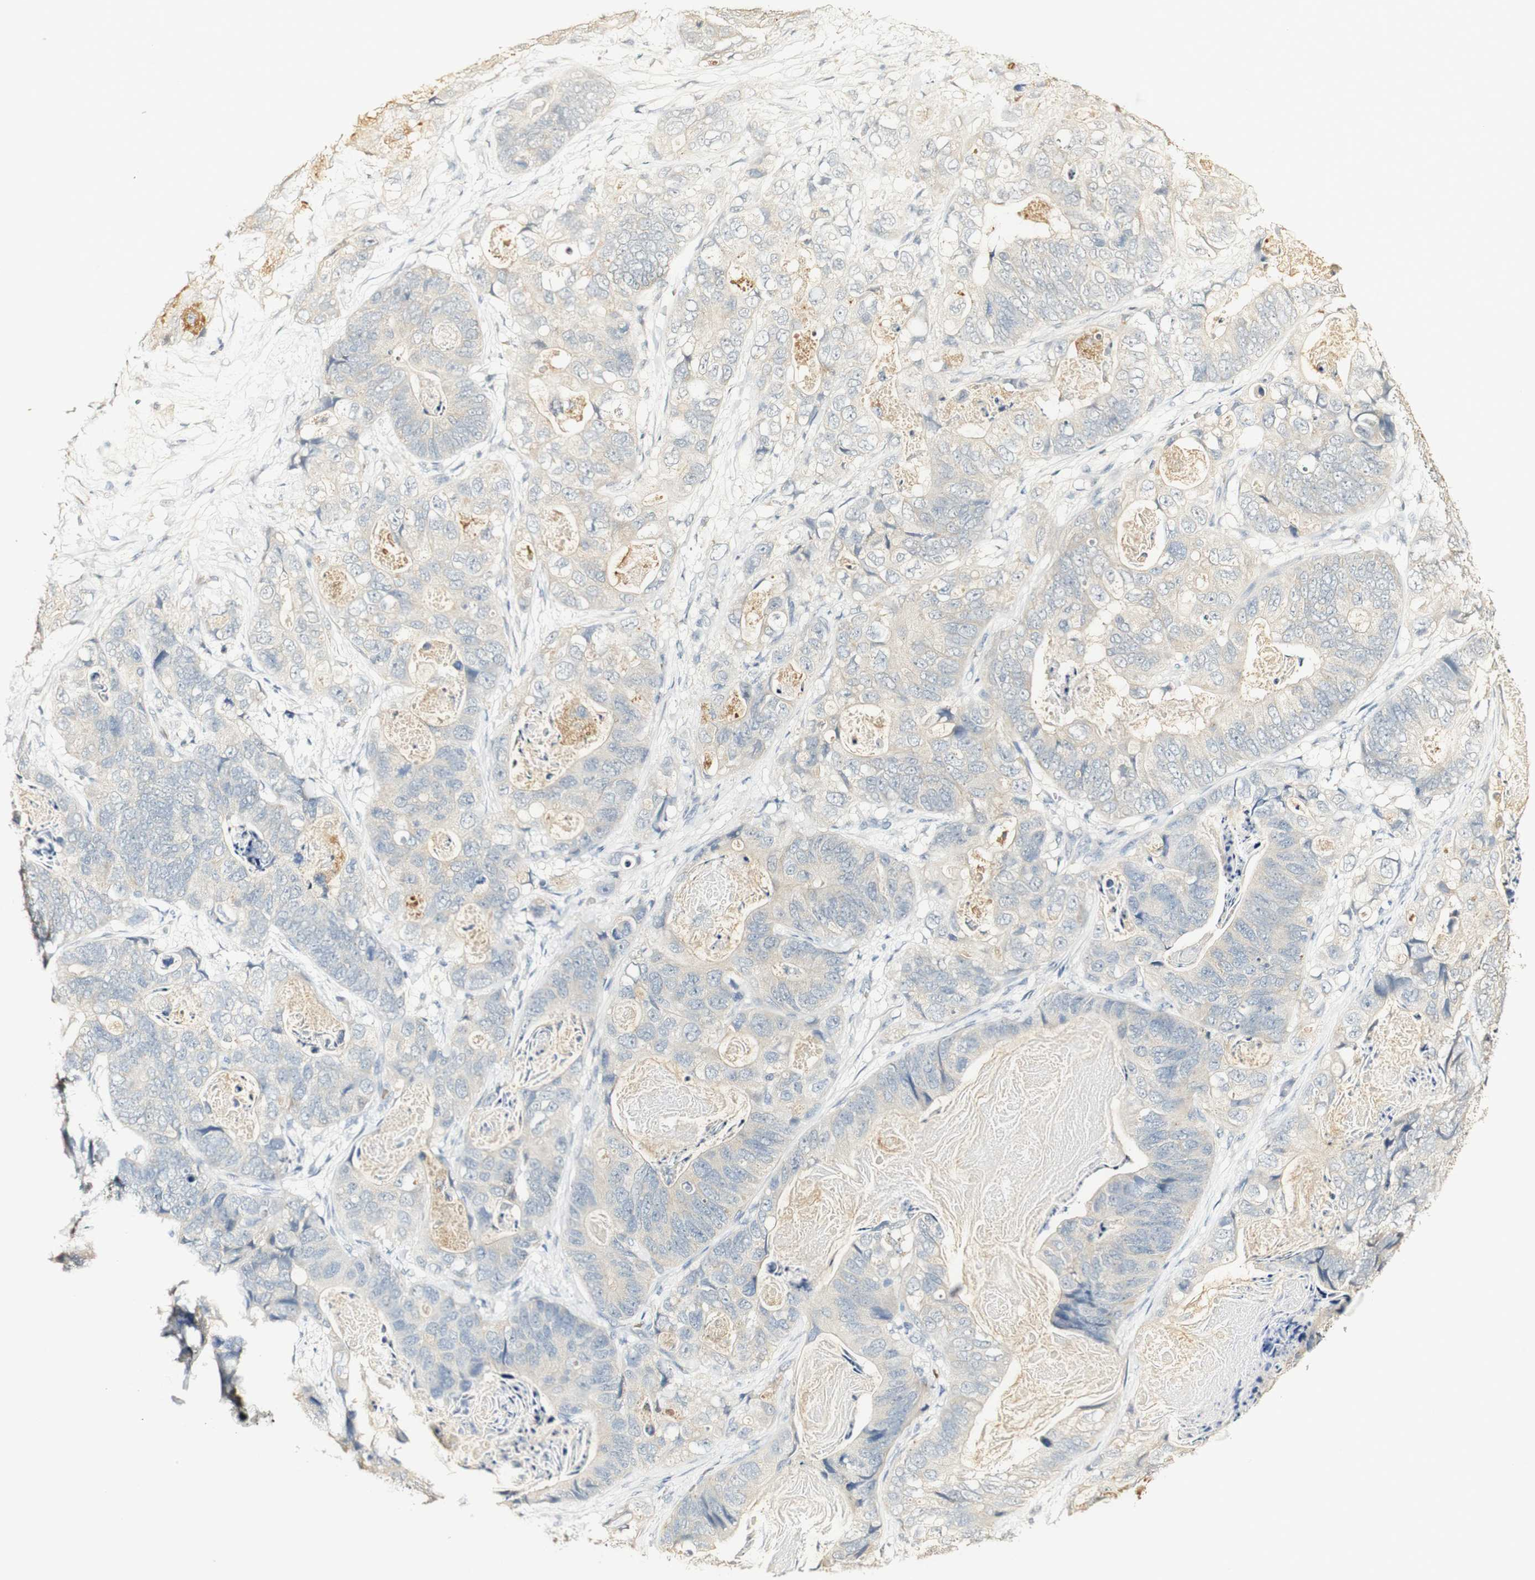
{"staining": {"intensity": "weak", "quantity": "<25%", "location": "cytoplasmic/membranous"}, "tissue": "stomach cancer", "cell_type": "Tumor cells", "image_type": "cancer", "snomed": [{"axis": "morphology", "description": "Adenocarcinoma, NOS"}, {"axis": "topography", "description": "Stomach"}], "caption": "Tumor cells show no significant staining in stomach cancer (adenocarcinoma). (Stains: DAB (3,3'-diaminobenzidine) immunohistochemistry with hematoxylin counter stain, Microscopy: brightfield microscopy at high magnification).", "gene": "SYT7", "patient": {"sex": "female", "age": 89}}